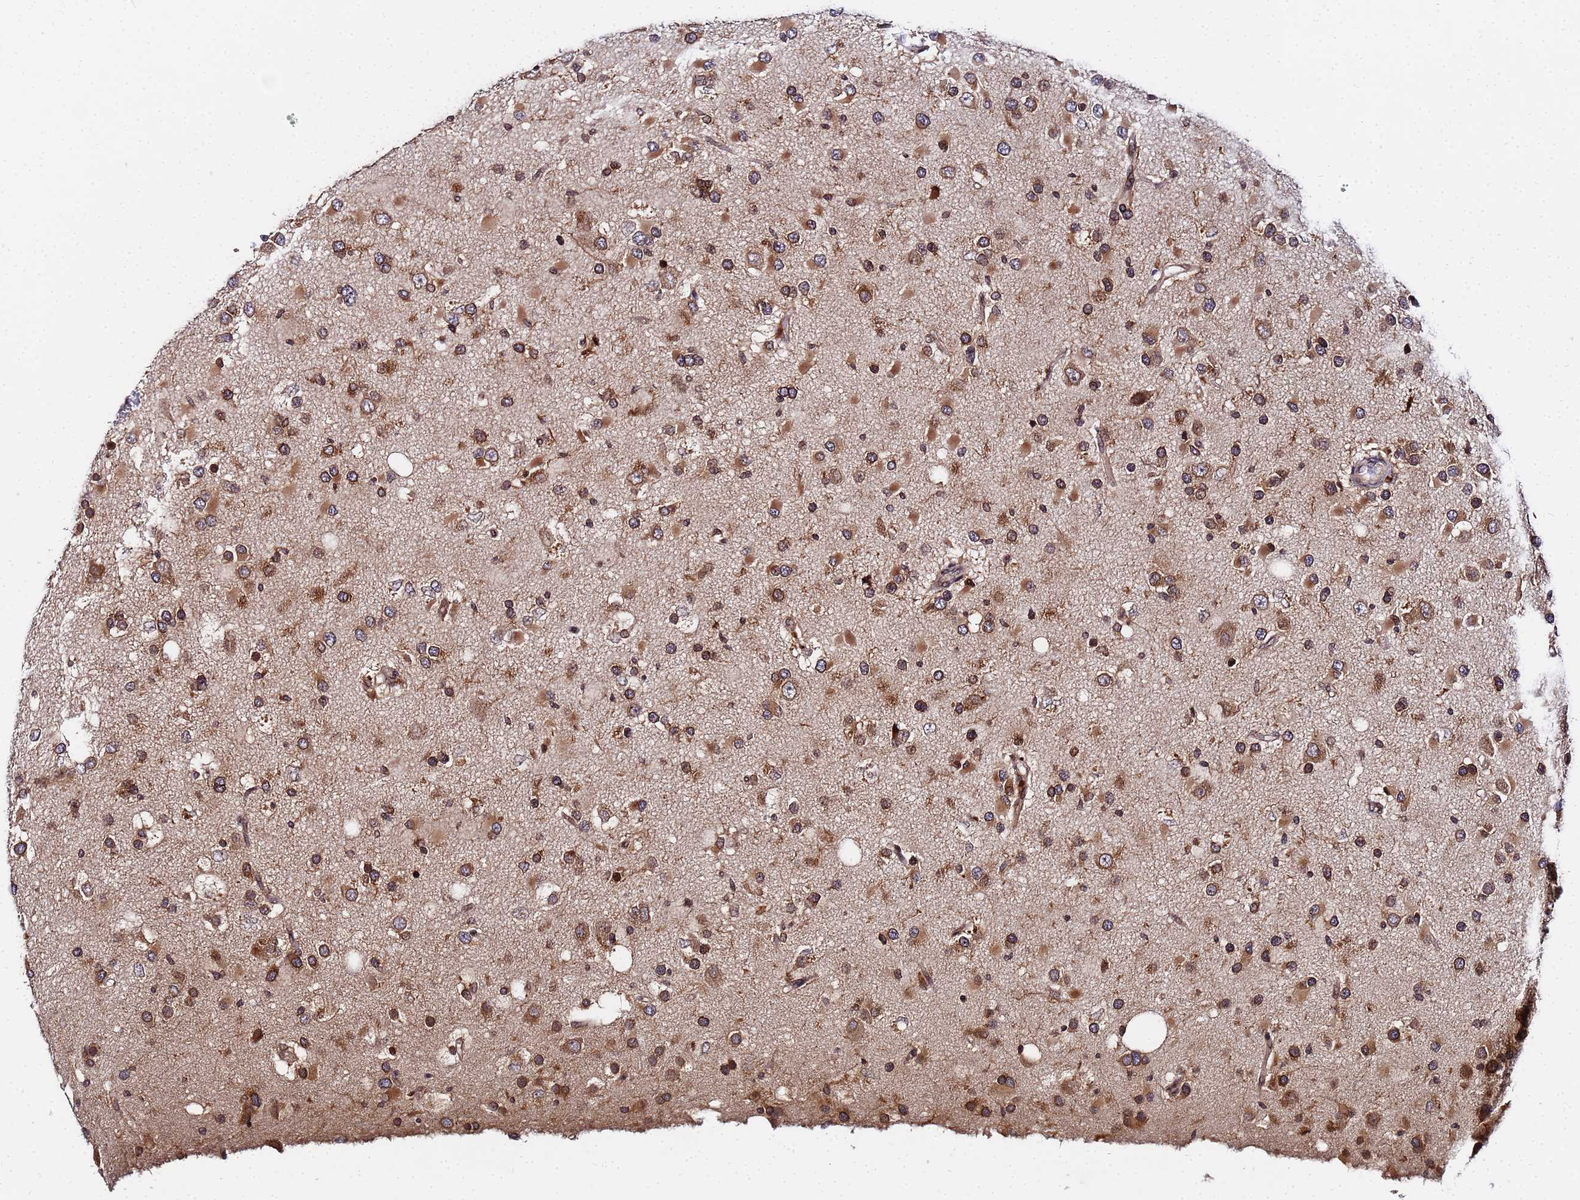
{"staining": {"intensity": "moderate", "quantity": ">75%", "location": "cytoplasmic/membranous"}, "tissue": "glioma", "cell_type": "Tumor cells", "image_type": "cancer", "snomed": [{"axis": "morphology", "description": "Glioma, malignant, High grade"}, {"axis": "topography", "description": "Brain"}], "caption": "Glioma stained with DAB (3,3'-diaminobenzidine) IHC exhibits medium levels of moderate cytoplasmic/membranous expression in about >75% of tumor cells. (Stains: DAB (3,3'-diaminobenzidine) in brown, nuclei in blue, Microscopy: brightfield microscopy at high magnification).", "gene": "UNC93B1", "patient": {"sex": "male", "age": 53}}